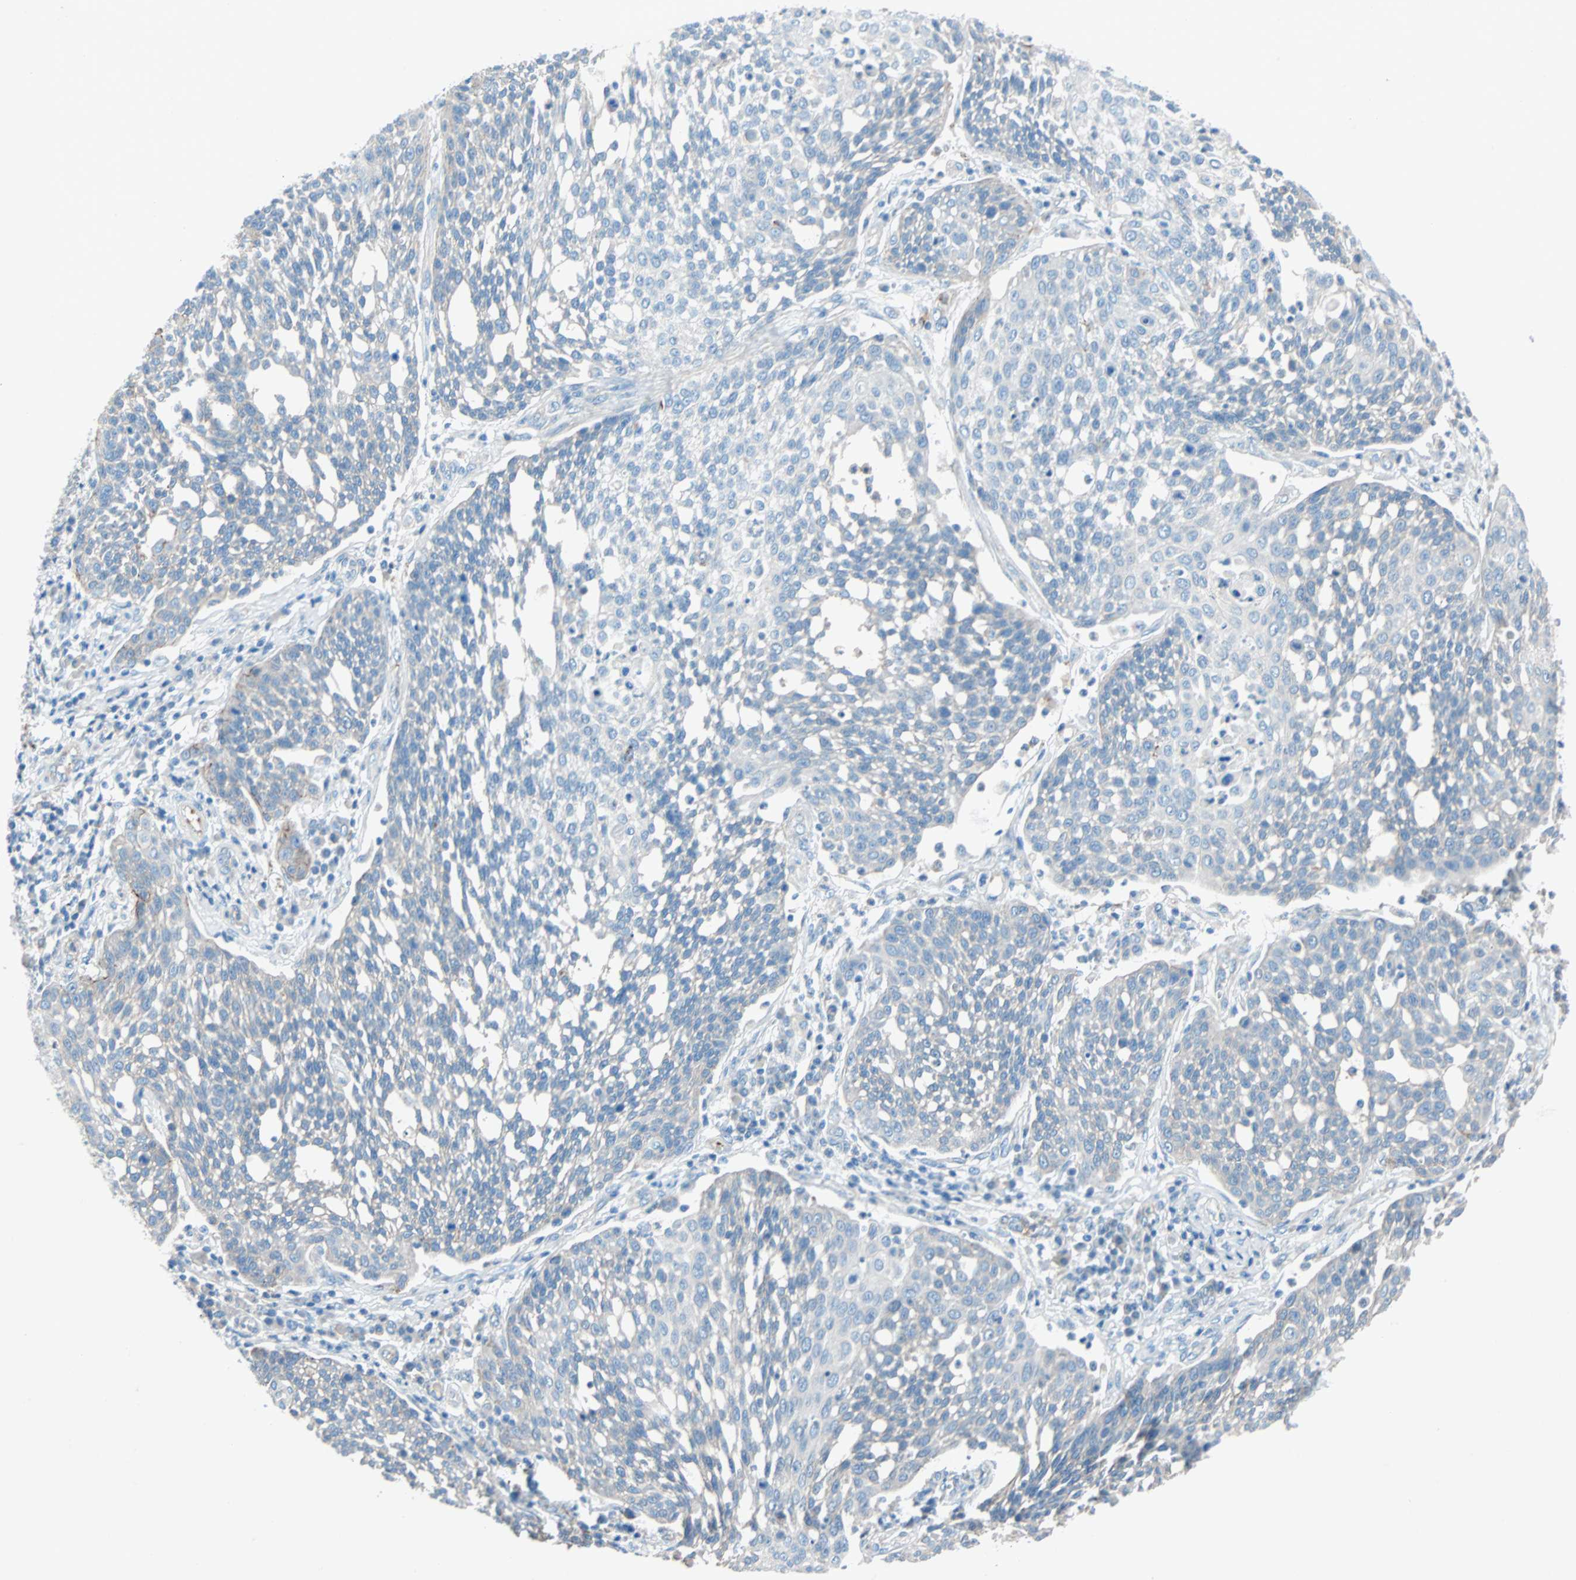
{"staining": {"intensity": "strong", "quantity": "25%-75%", "location": "cytoplasmic/membranous"}, "tissue": "cervical cancer", "cell_type": "Tumor cells", "image_type": "cancer", "snomed": [{"axis": "morphology", "description": "Squamous cell carcinoma, NOS"}, {"axis": "topography", "description": "Cervix"}], "caption": "Cervical cancer (squamous cell carcinoma) stained with a protein marker exhibits strong staining in tumor cells.", "gene": "LY6G6F", "patient": {"sex": "female", "age": 34}}